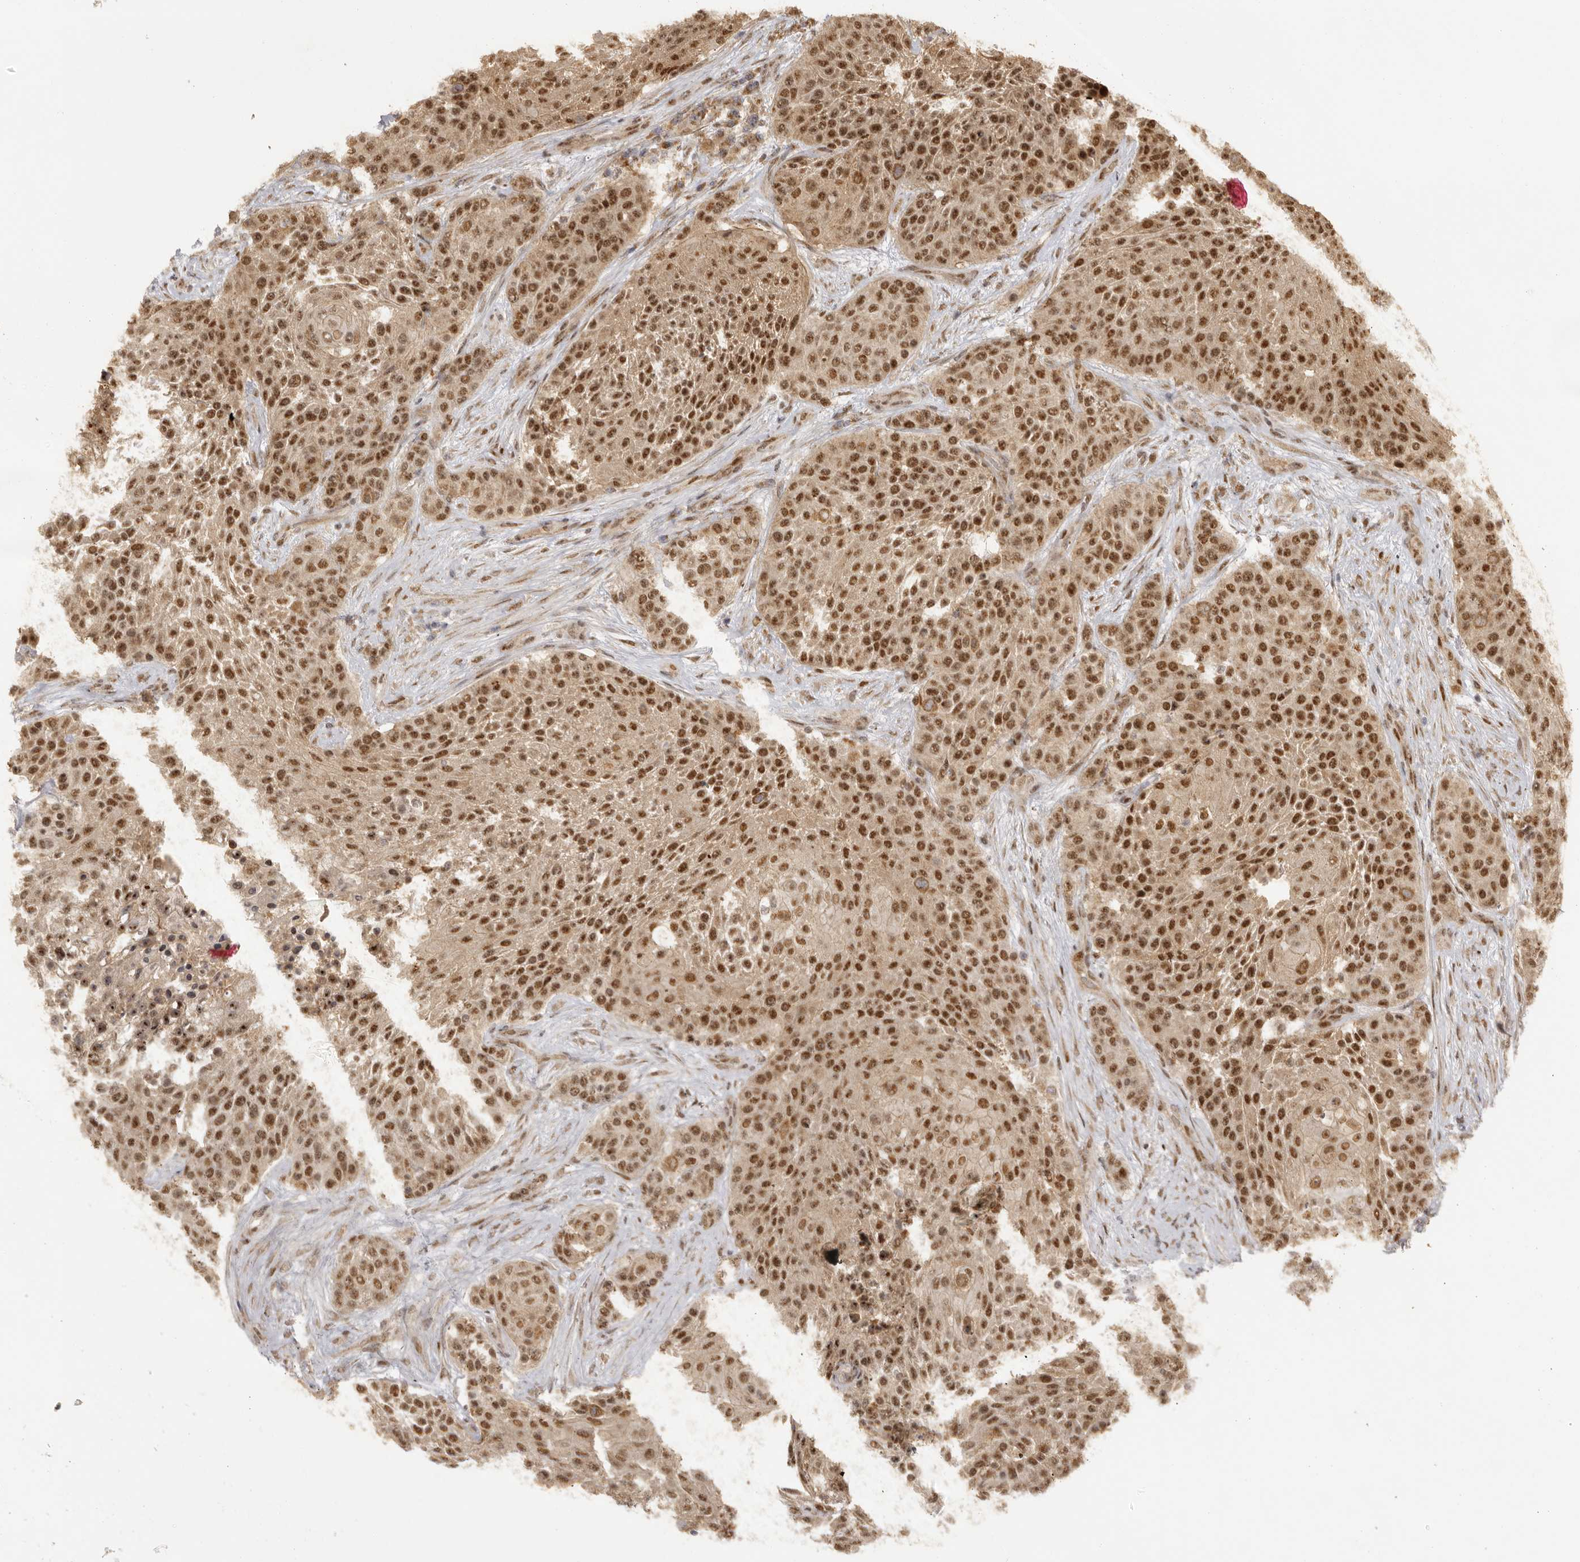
{"staining": {"intensity": "strong", "quantity": ">75%", "location": "cytoplasmic/membranous,nuclear"}, "tissue": "urothelial cancer", "cell_type": "Tumor cells", "image_type": "cancer", "snomed": [{"axis": "morphology", "description": "Urothelial carcinoma, High grade"}, {"axis": "topography", "description": "Urinary bladder"}], "caption": "A high-resolution micrograph shows IHC staining of high-grade urothelial carcinoma, which demonstrates strong cytoplasmic/membranous and nuclear positivity in approximately >75% of tumor cells.", "gene": "ZNF326", "patient": {"sex": "female", "age": 63}}